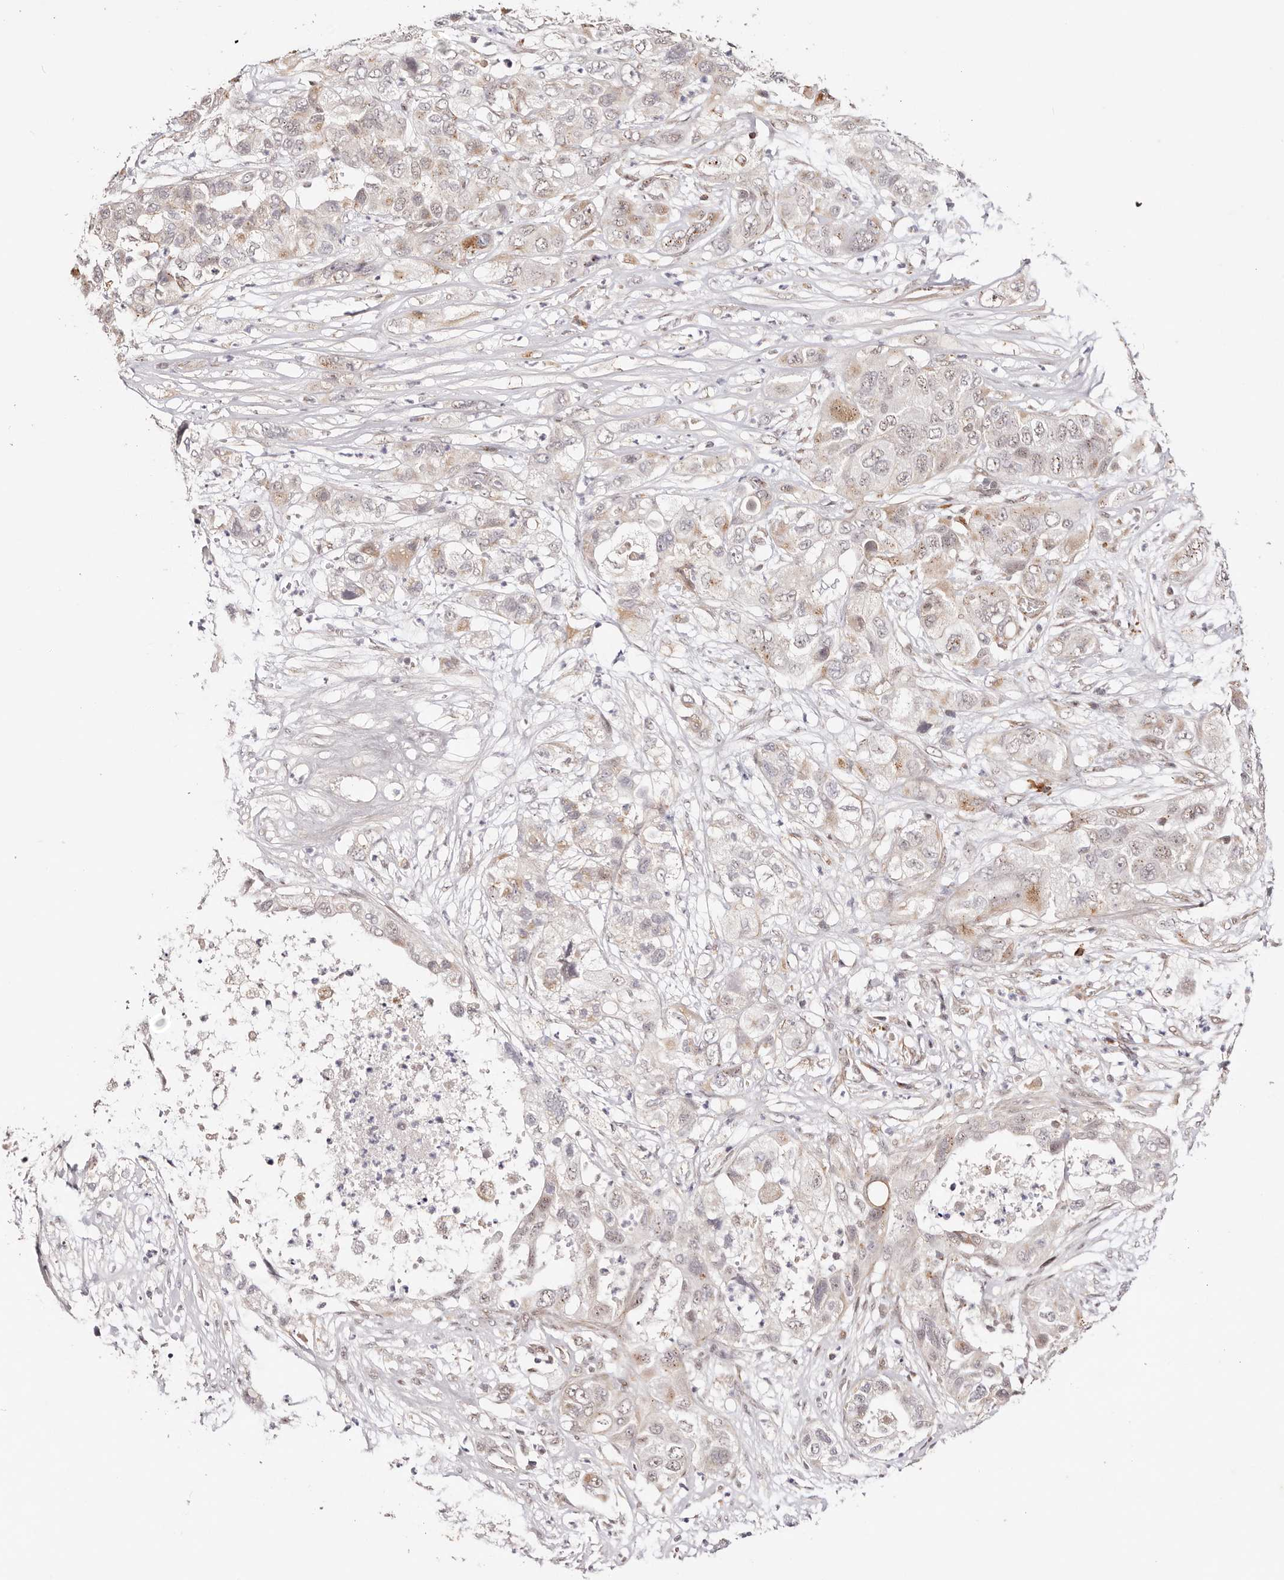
{"staining": {"intensity": "weak", "quantity": "25%-75%", "location": "cytoplasmic/membranous,nuclear"}, "tissue": "pancreatic cancer", "cell_type": "Tumor cells", "image_type": "cancer", "snomed": [{"axis": "morphology", "description": "Adenocarcinoma, NOS"}, {"axis": "topography", "description": "Pancreas"}], "caption": "High-power microscopy captured an IHC image of pancreatic cancer, revealing weak cytoplasmic/membranous and nuclear staining in about 25%-75% of tumor cells.", "gene": "WRN", "patient": {"sex": "female", "age": 78}}